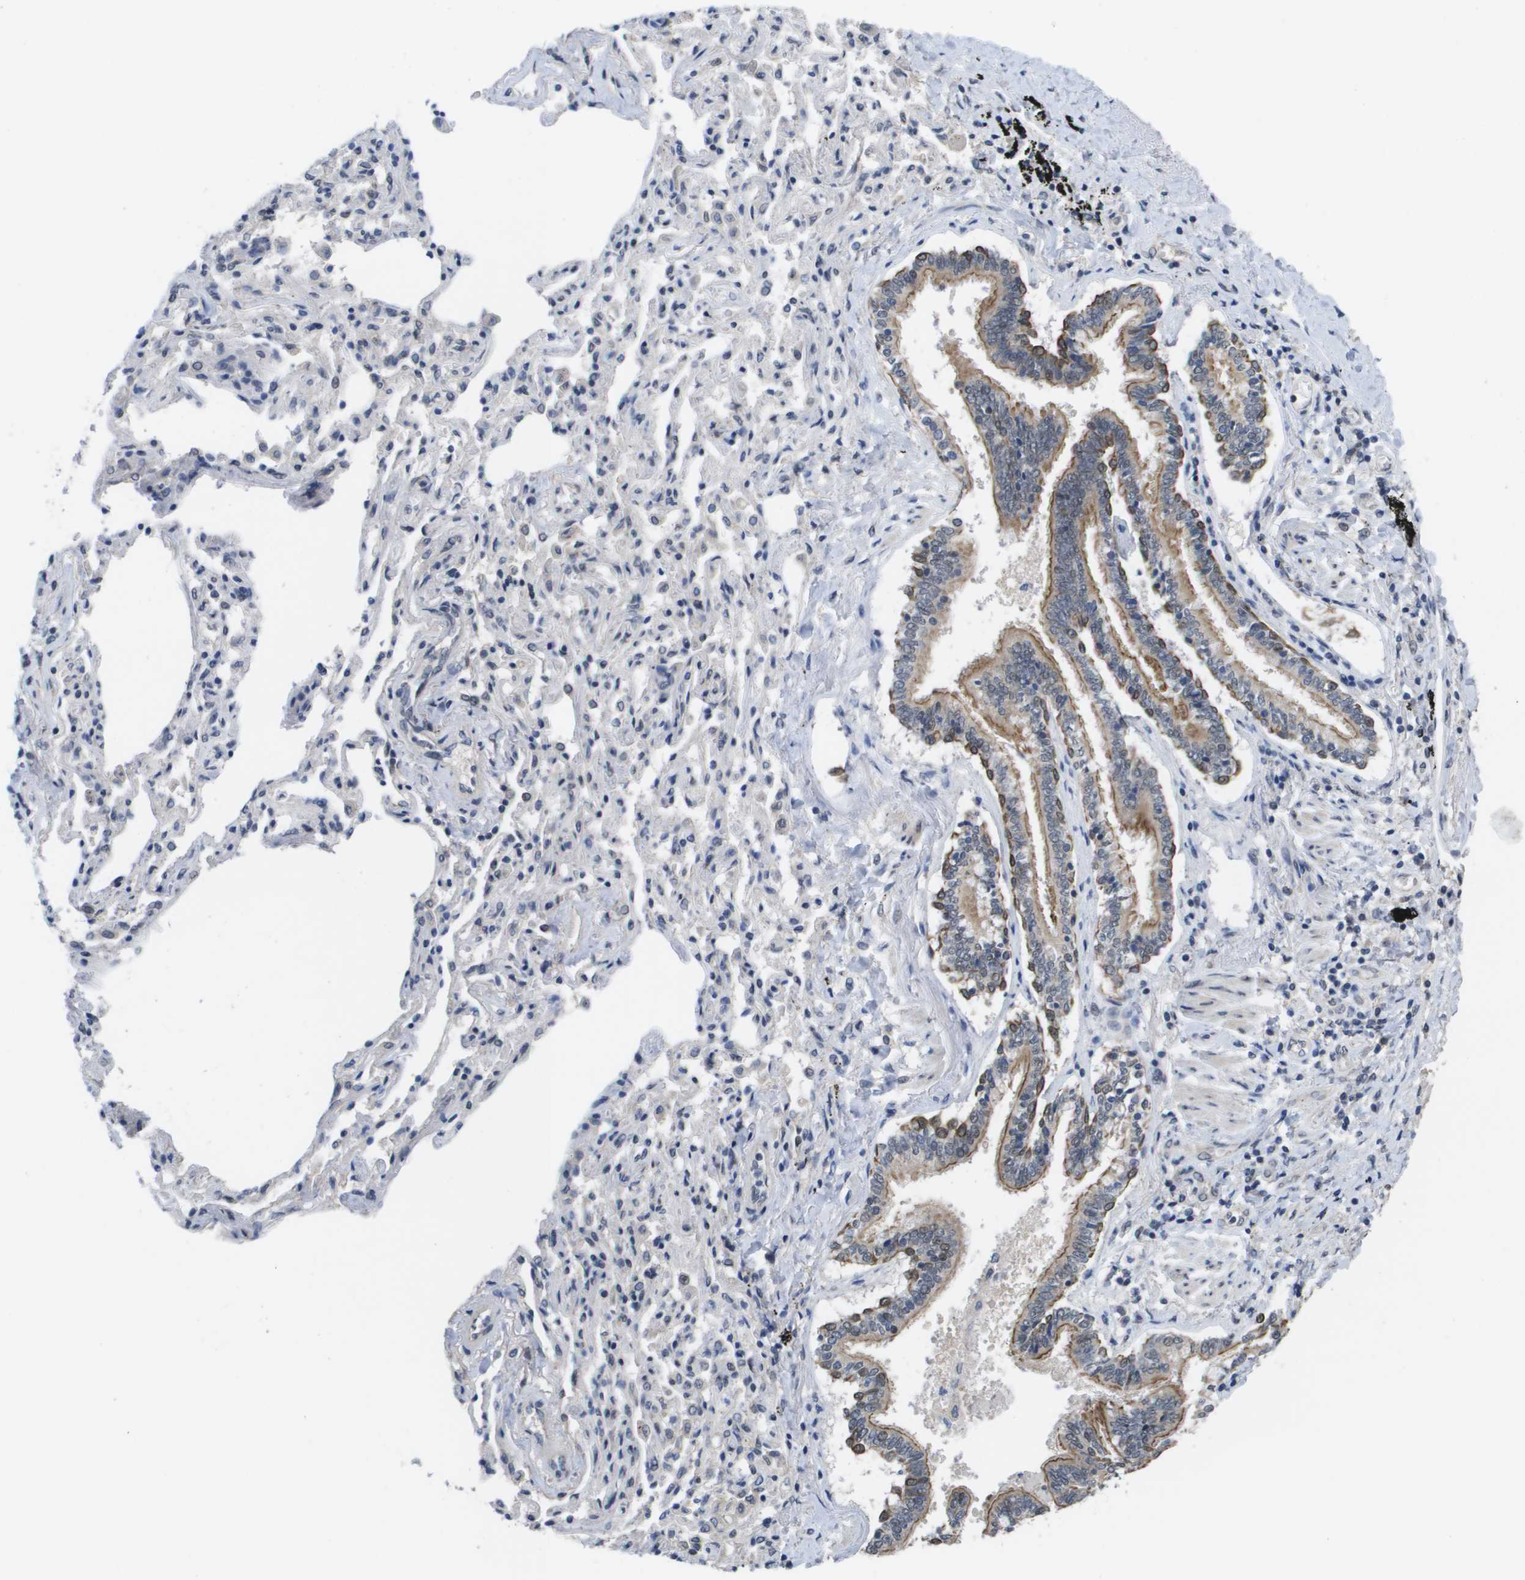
{"staining": {"intensity": "moderate", "quantity": "25%-75%", "location": "cytoplasmic/membranous,nuclear"}, "tissue": "bronchus", "cell_type": "Respiratory epithelial cells", "image_type": "normal", "snomed": [{"axis": "morphology", "description": "Normal tissue, NOS"}, {"axis": "topography", "description": "Bronchus"}, {"axis": "topography", "description": "Lung"}], "caption": "Immunohistochemical staining of normal bronchus demonstrates medium levels of moderate cytoplasmic/membranous,nuclear positivity in about 25%-75% of respiratory epithelial cells.", "gene": "AMBRA1", "patient": {"sex": "male", "age": 64}}